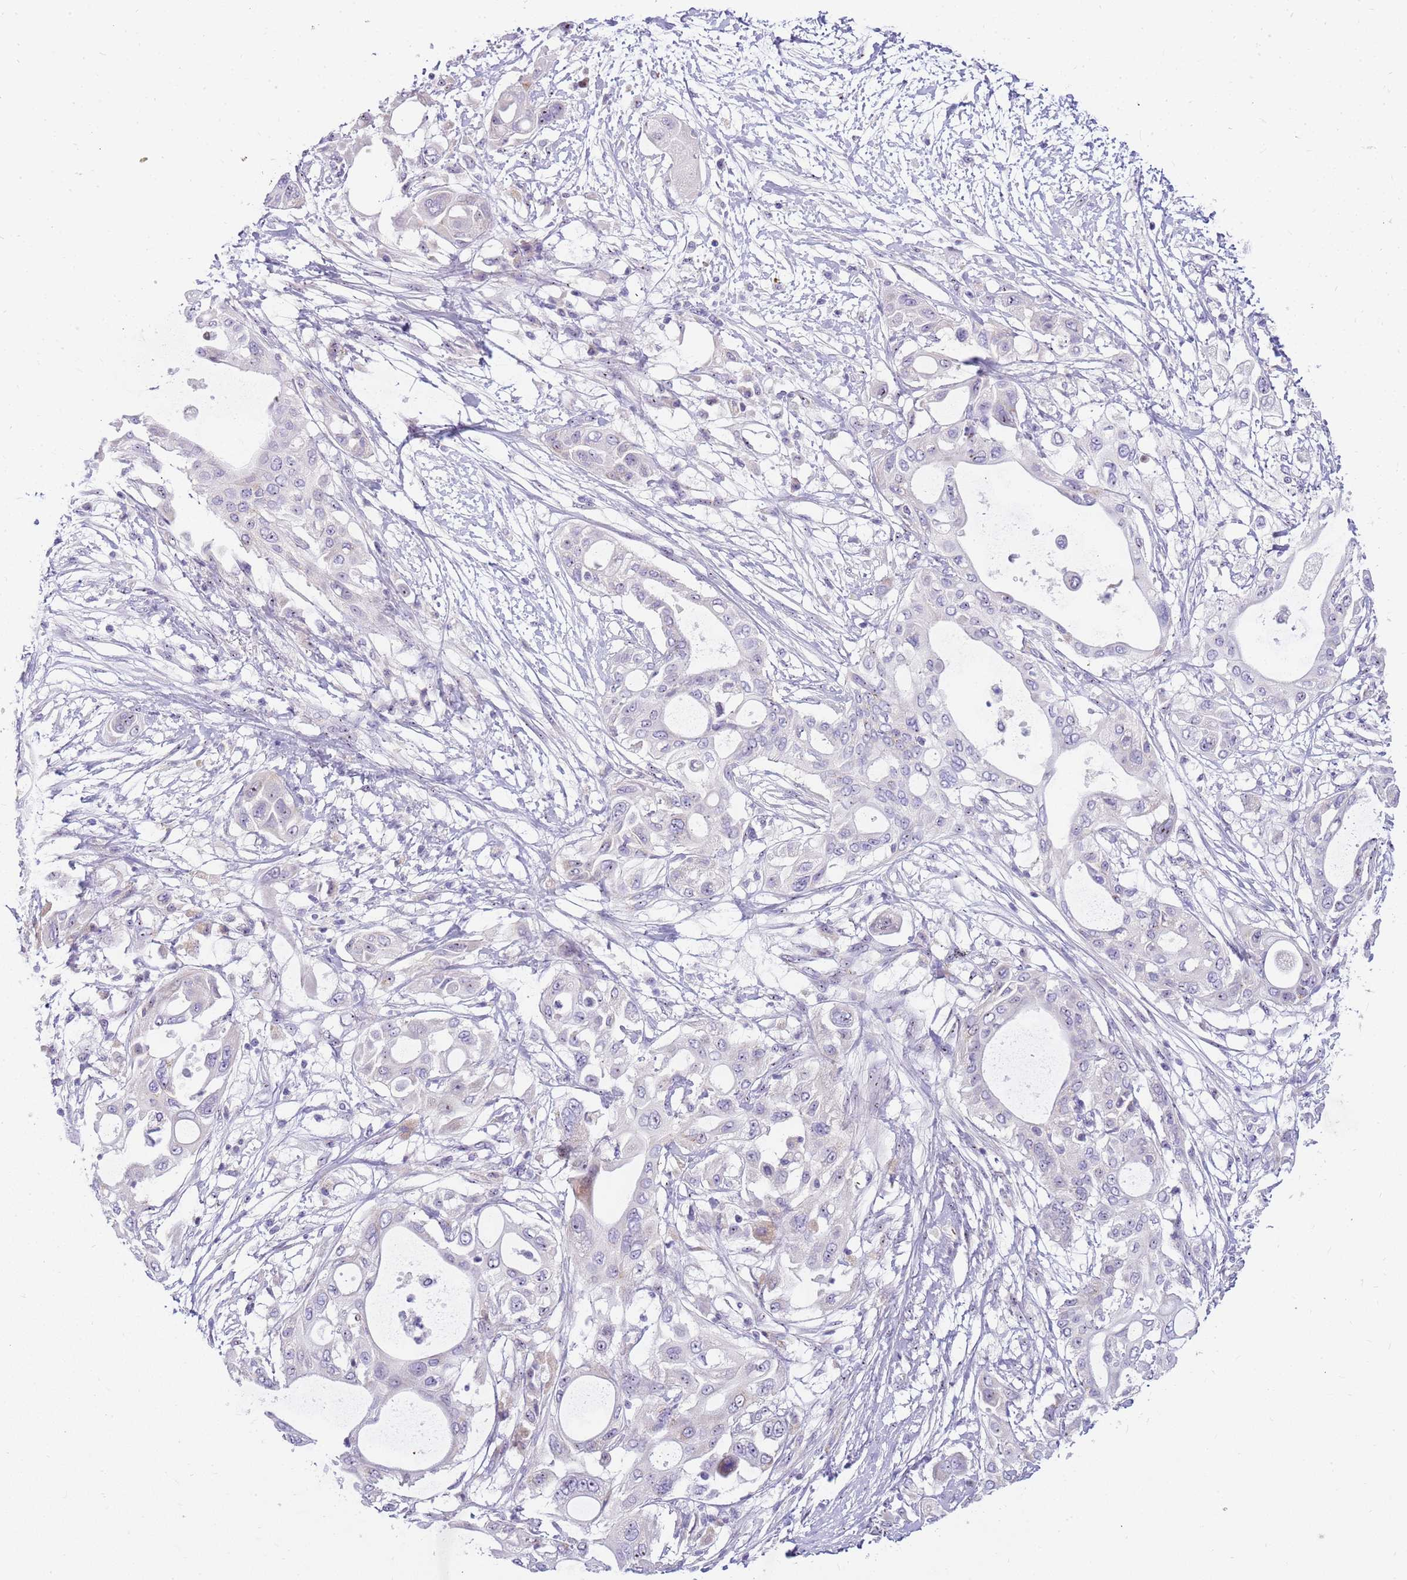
{"staining": {"intensity": "negative", "quantity": "none", "location": "none"}, "tissue": "pancreatic cancer", "cell_type": "Tumor cells", "image_type": "cancer", "snomed": [{"axis": "morphology", "description": "Adenocarcinoma, NOS"}, {"axis": "topography", "description": "Pancreas"}], "caption": "An IHC histopathology image of adenocarcinoma (pancreatic) is shown. There is no staining in tumor cells of adenocarcinoma (pancreatic).", "gene": "DNAJA3", "patient": {"sex": "male", "age": 68}}